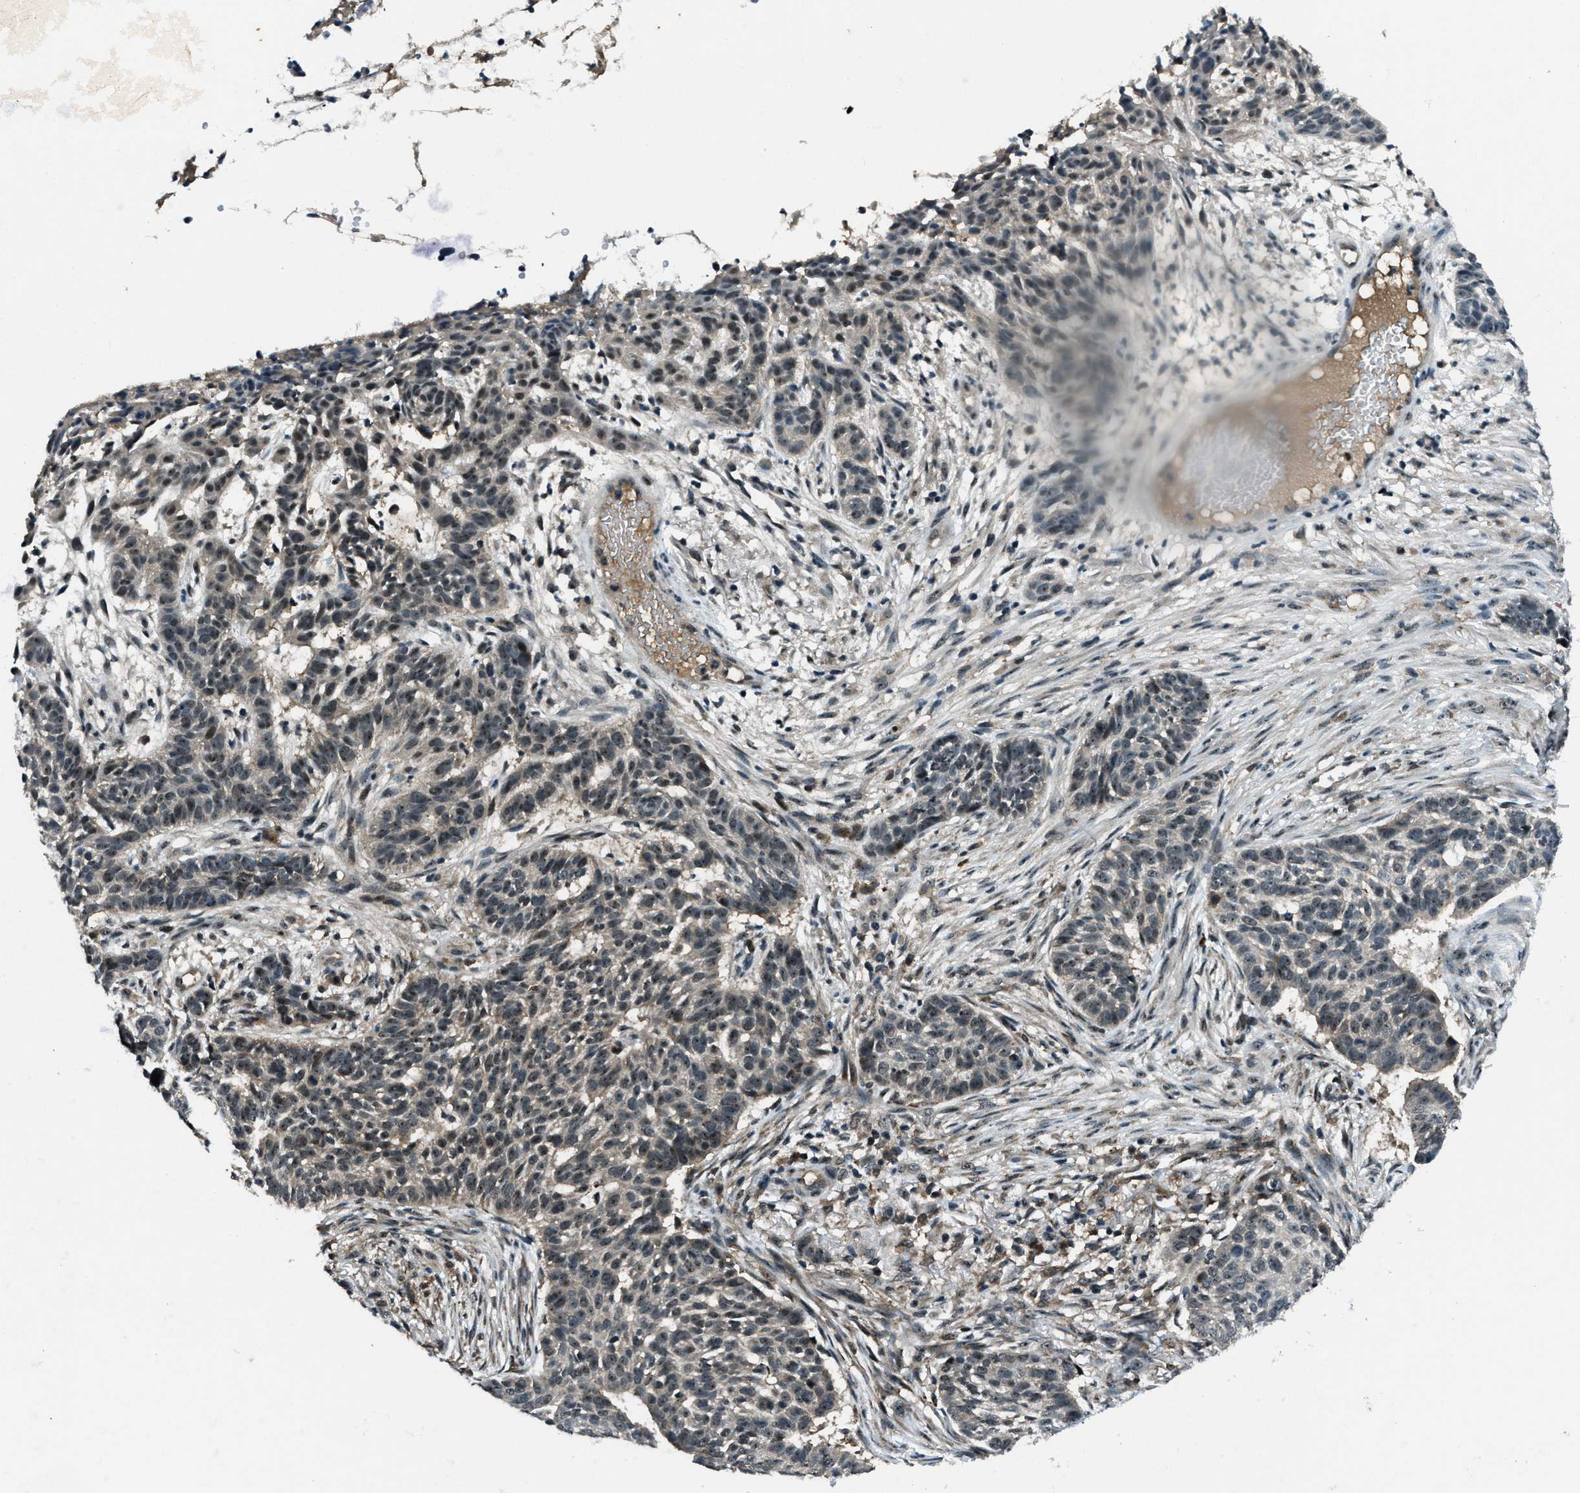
{"staining": {"intensity": "weak", "quantity": "<25%", "location": "cytoplasmic/membranous"}, "tissue": "skin cancer", "cell_type": "Tumor cells", "image_type": "cancer", "snomed": [{"axis": "morphology", "description": "Basal cell carcinoma"}, {"axis": "topography", "description": "Skin"}], "caption": "Immunohistochemical staining of skin basal cell carcinoma demonstrates no significant staining in tumor cells. Nuclei are stained in blue.", "gene": "ACTL9", "patient": {"sex": "male", "age": 85}}